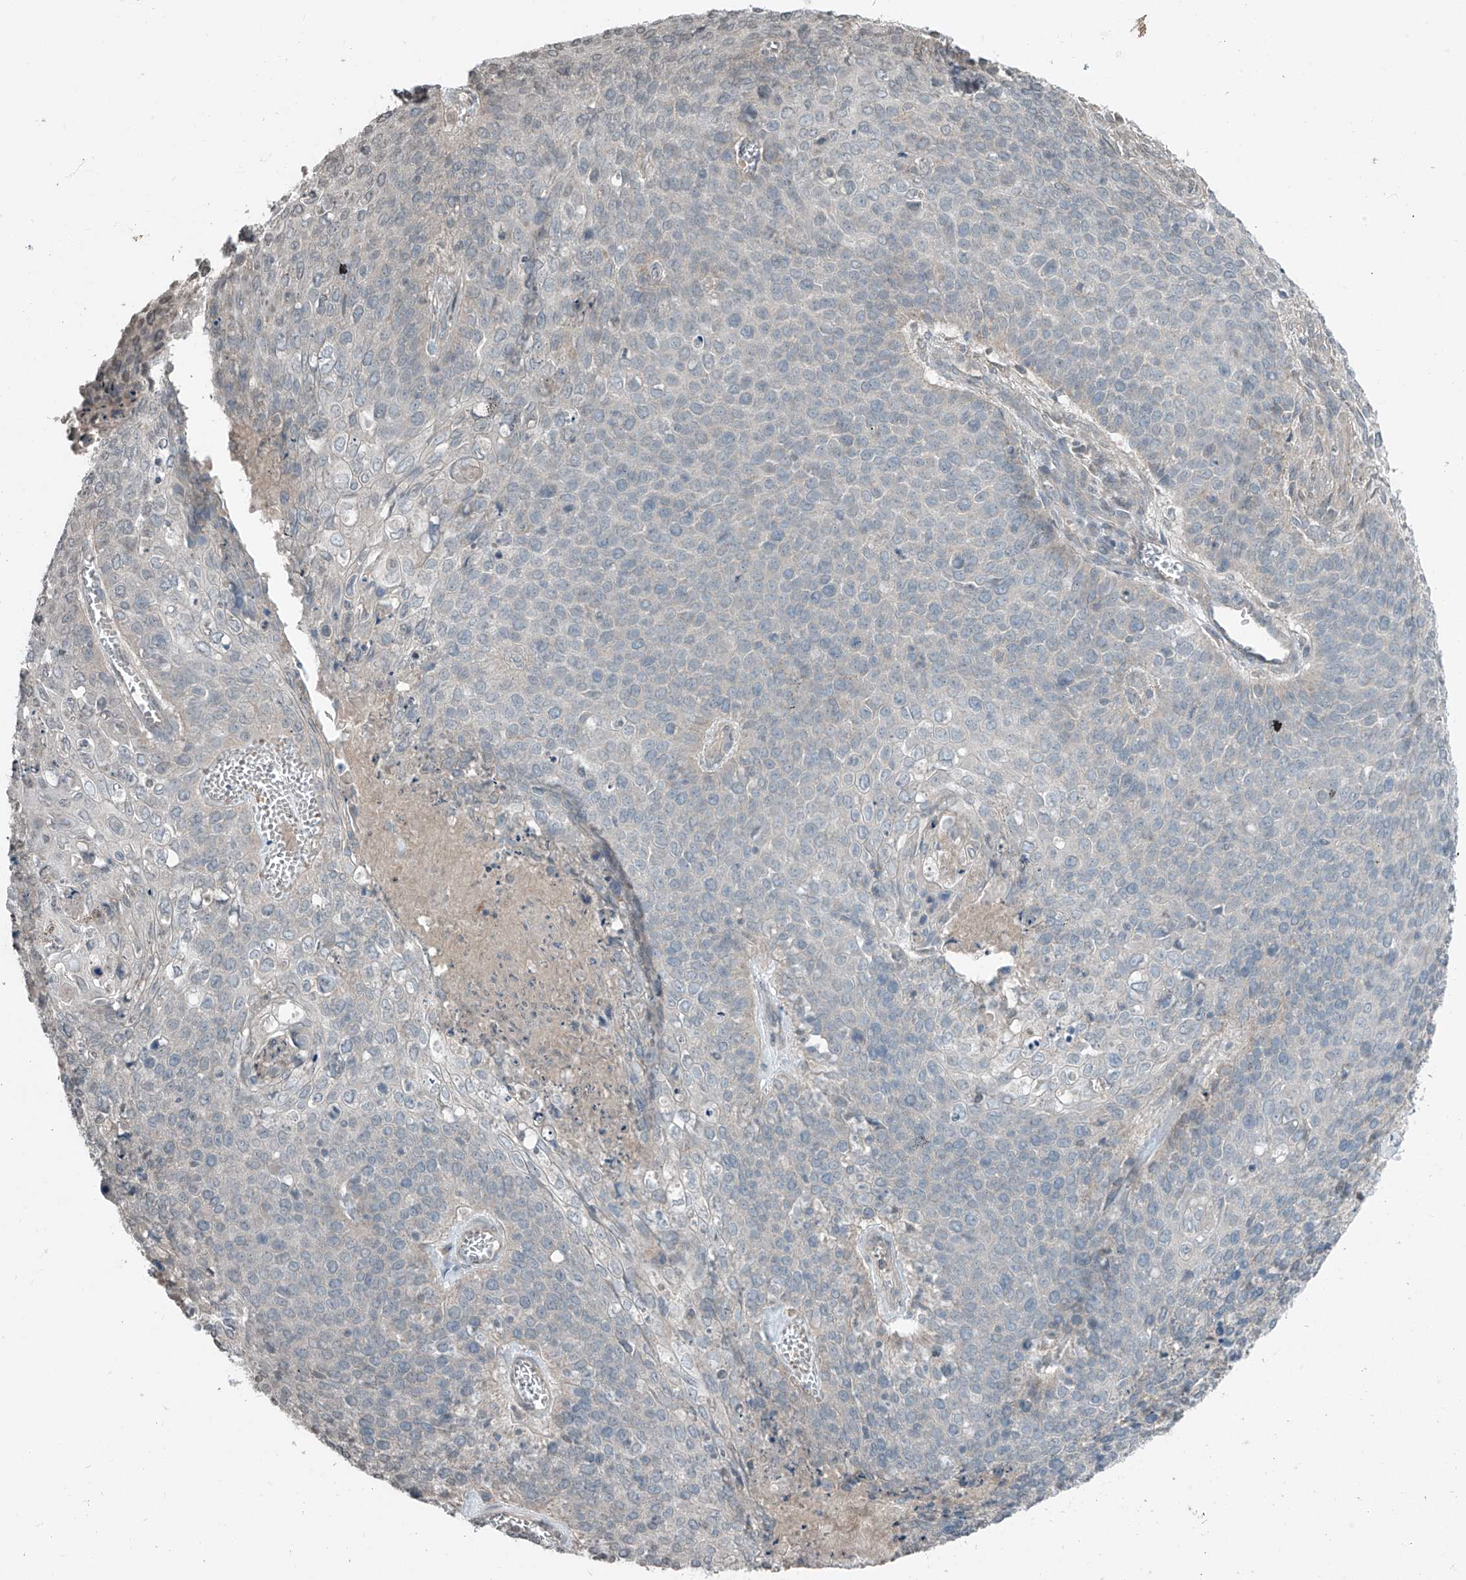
{"staining": {"intensity": "negative", "quantity": "none", "location": "none"}, "tissue": "cervical cancer", "cell_type": "Tumor cells", "image_type": "cancer", "snomed": [{"axis": "morphology", "description": "Squamous cell carcinoma, NOS"}, {"axis": "topography", "description": "Cervix"}], "caption": "An immunohistochemistry photomicrograph of cervical cancer (squamous cell carcinoma) is shown. There is no staining in tumor cells of cervical cancer (squamous cell carcinoma).", "gene": "HOXA11", "patient": {"sex": "female", "age": 39}}